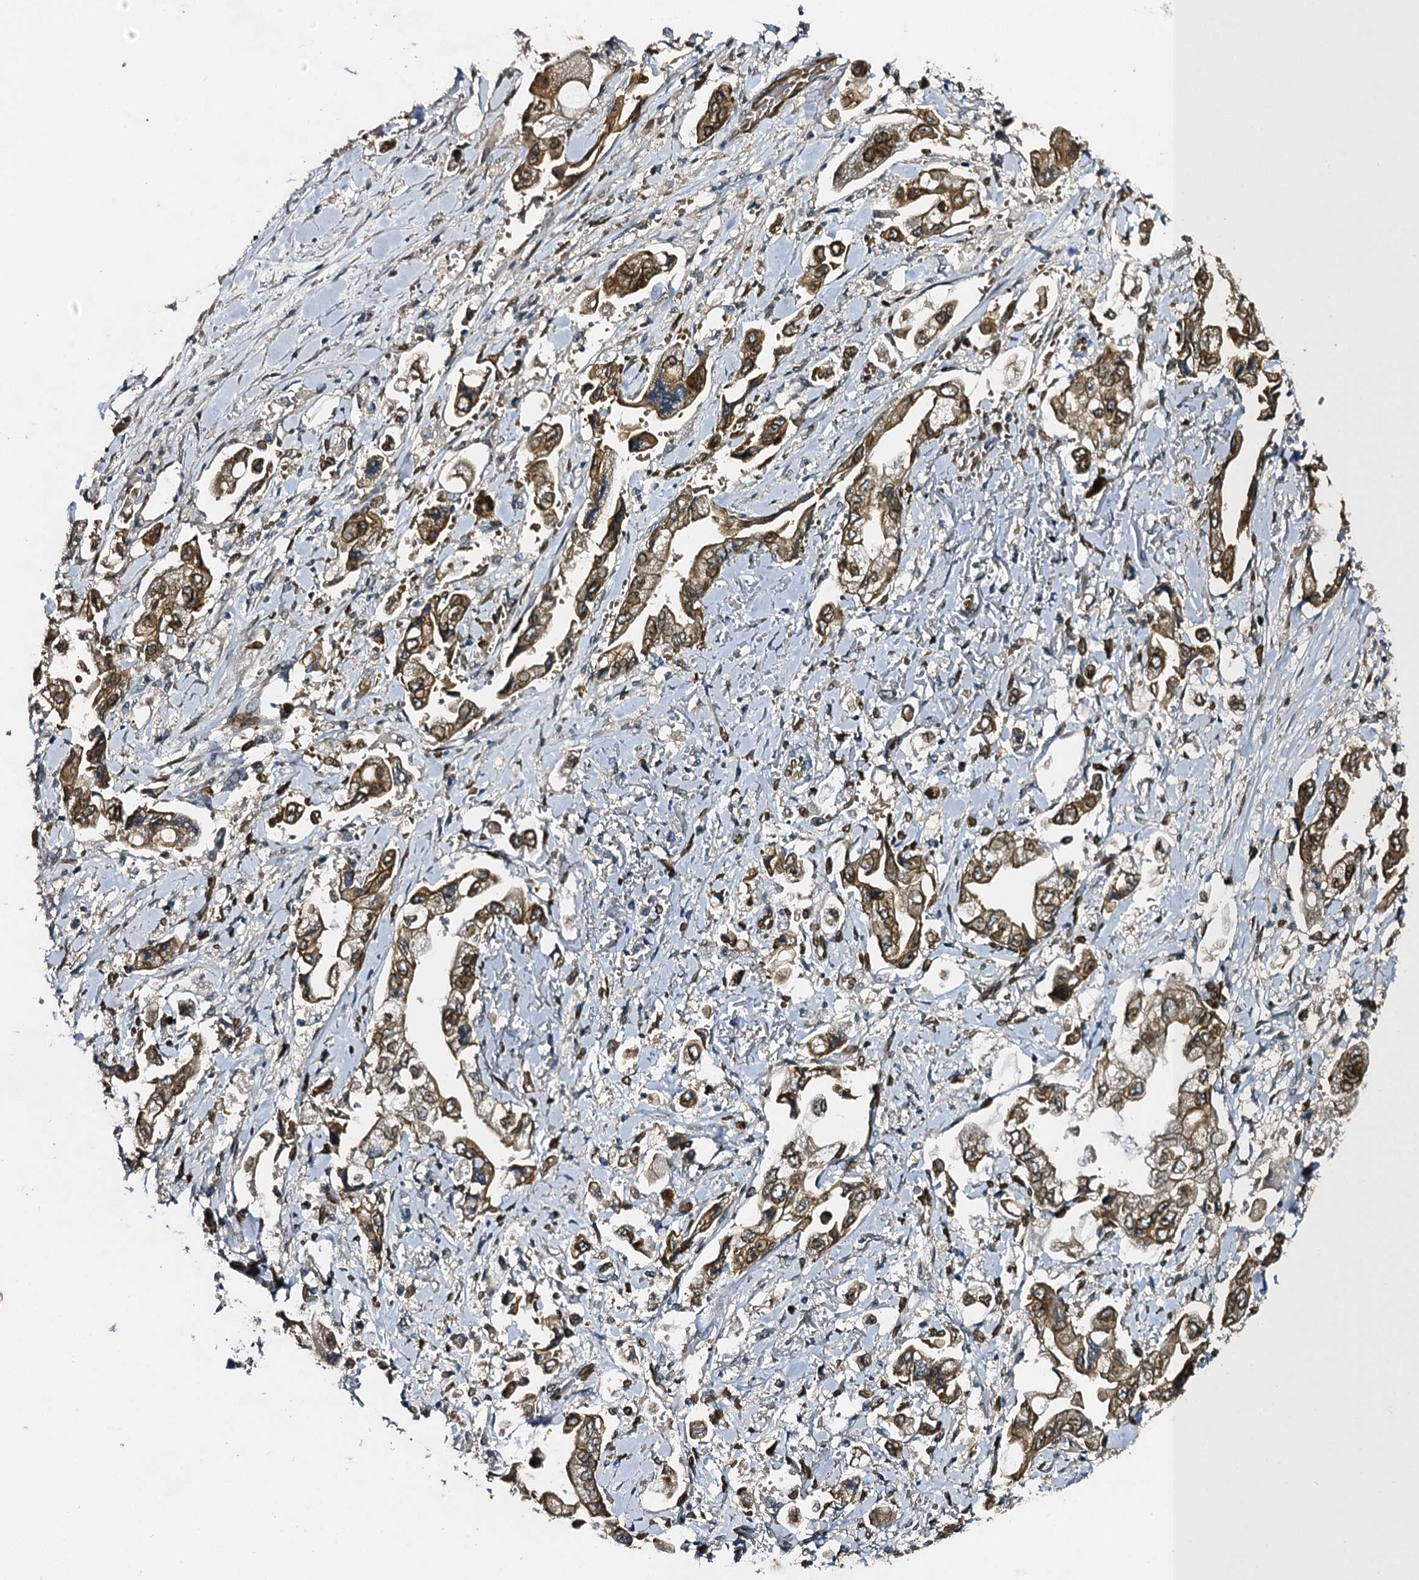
{"staining": {"intensity": "moderate", "quantity": ">75%", "location": "cytoplasmic/membranous"}, "tissue": "stomach cancer", "cell_type": "Tumor cells", "image_type": "cancer", "snomed": [{"axis": "morphology", "description": "Adenocarcinoma, NOS"}, {"axis": "topography", "description": "Stomach"}], "caption": "Immunohistochemical staining of adenocarcinoma (stomach) displays medium levels of moderate cytoplasmic/membranous expression in approximately >75% of tumor cells.", "gene": "SLC11A2", "patient": {"sex": "male", "age": 62}}